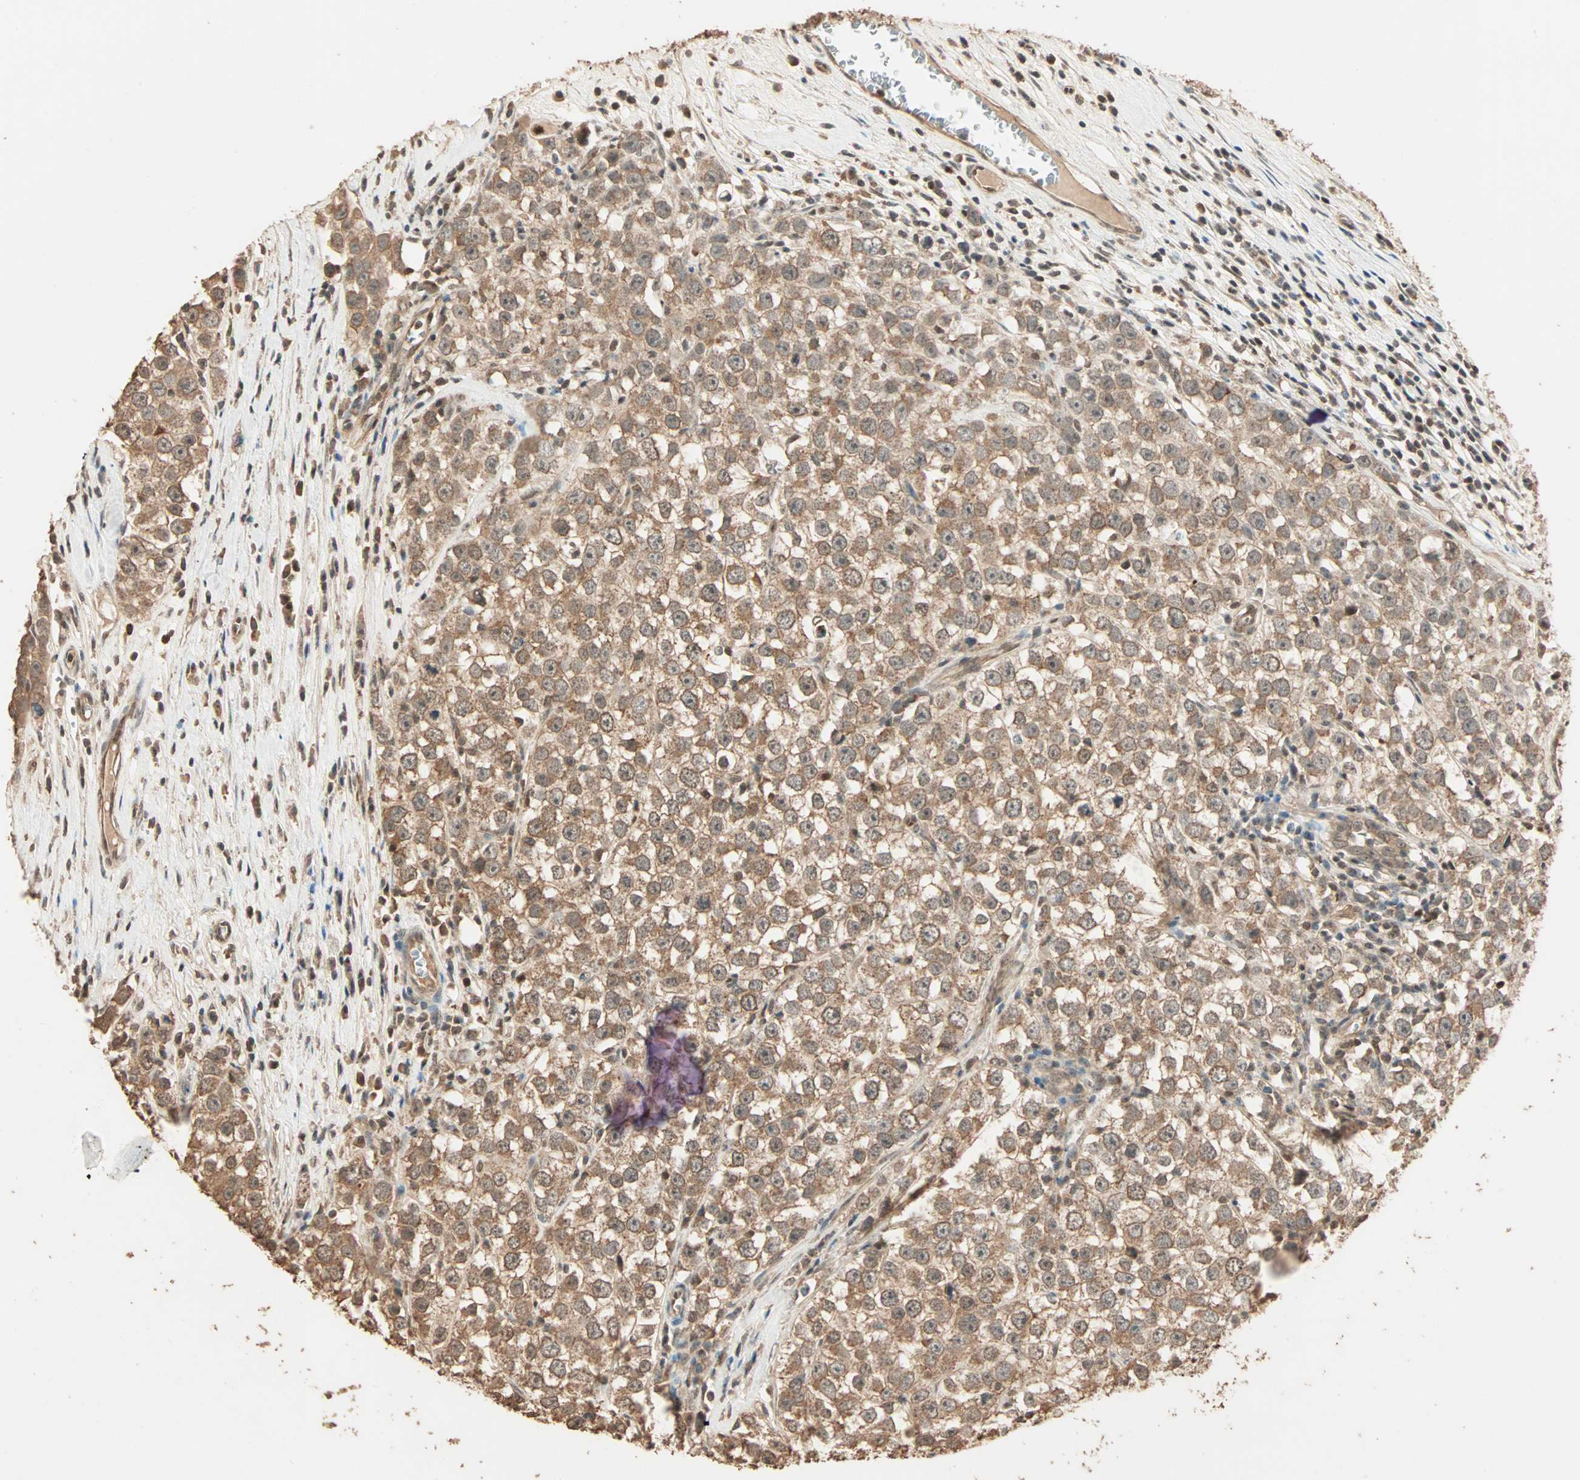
{"staining": {"intensity": "moderate", "quantity": ">75%", "location": "cytoplasmic/membranous"}, "tissue": "testis cancer", "cell_type": "Tumor cells", "image_type": "cancer", "snomed": [{"axis": "morphology", "description": "Seminoma, NOS"}, {"axis": "morphology", "description": "Carcinoma, Embryonal, NOS"}, {"axis": "topography", "description": "Testis"}], "caption": "Tumor cells exhibit medium levels of moderate cytoplasmic/membranous positivity in about >75% of cells in human testis cancer. (IHC, brightfield microscopy, high magnification).", "gene": "ZBTB33", "patient": {"sex": "male", "age": 52}}